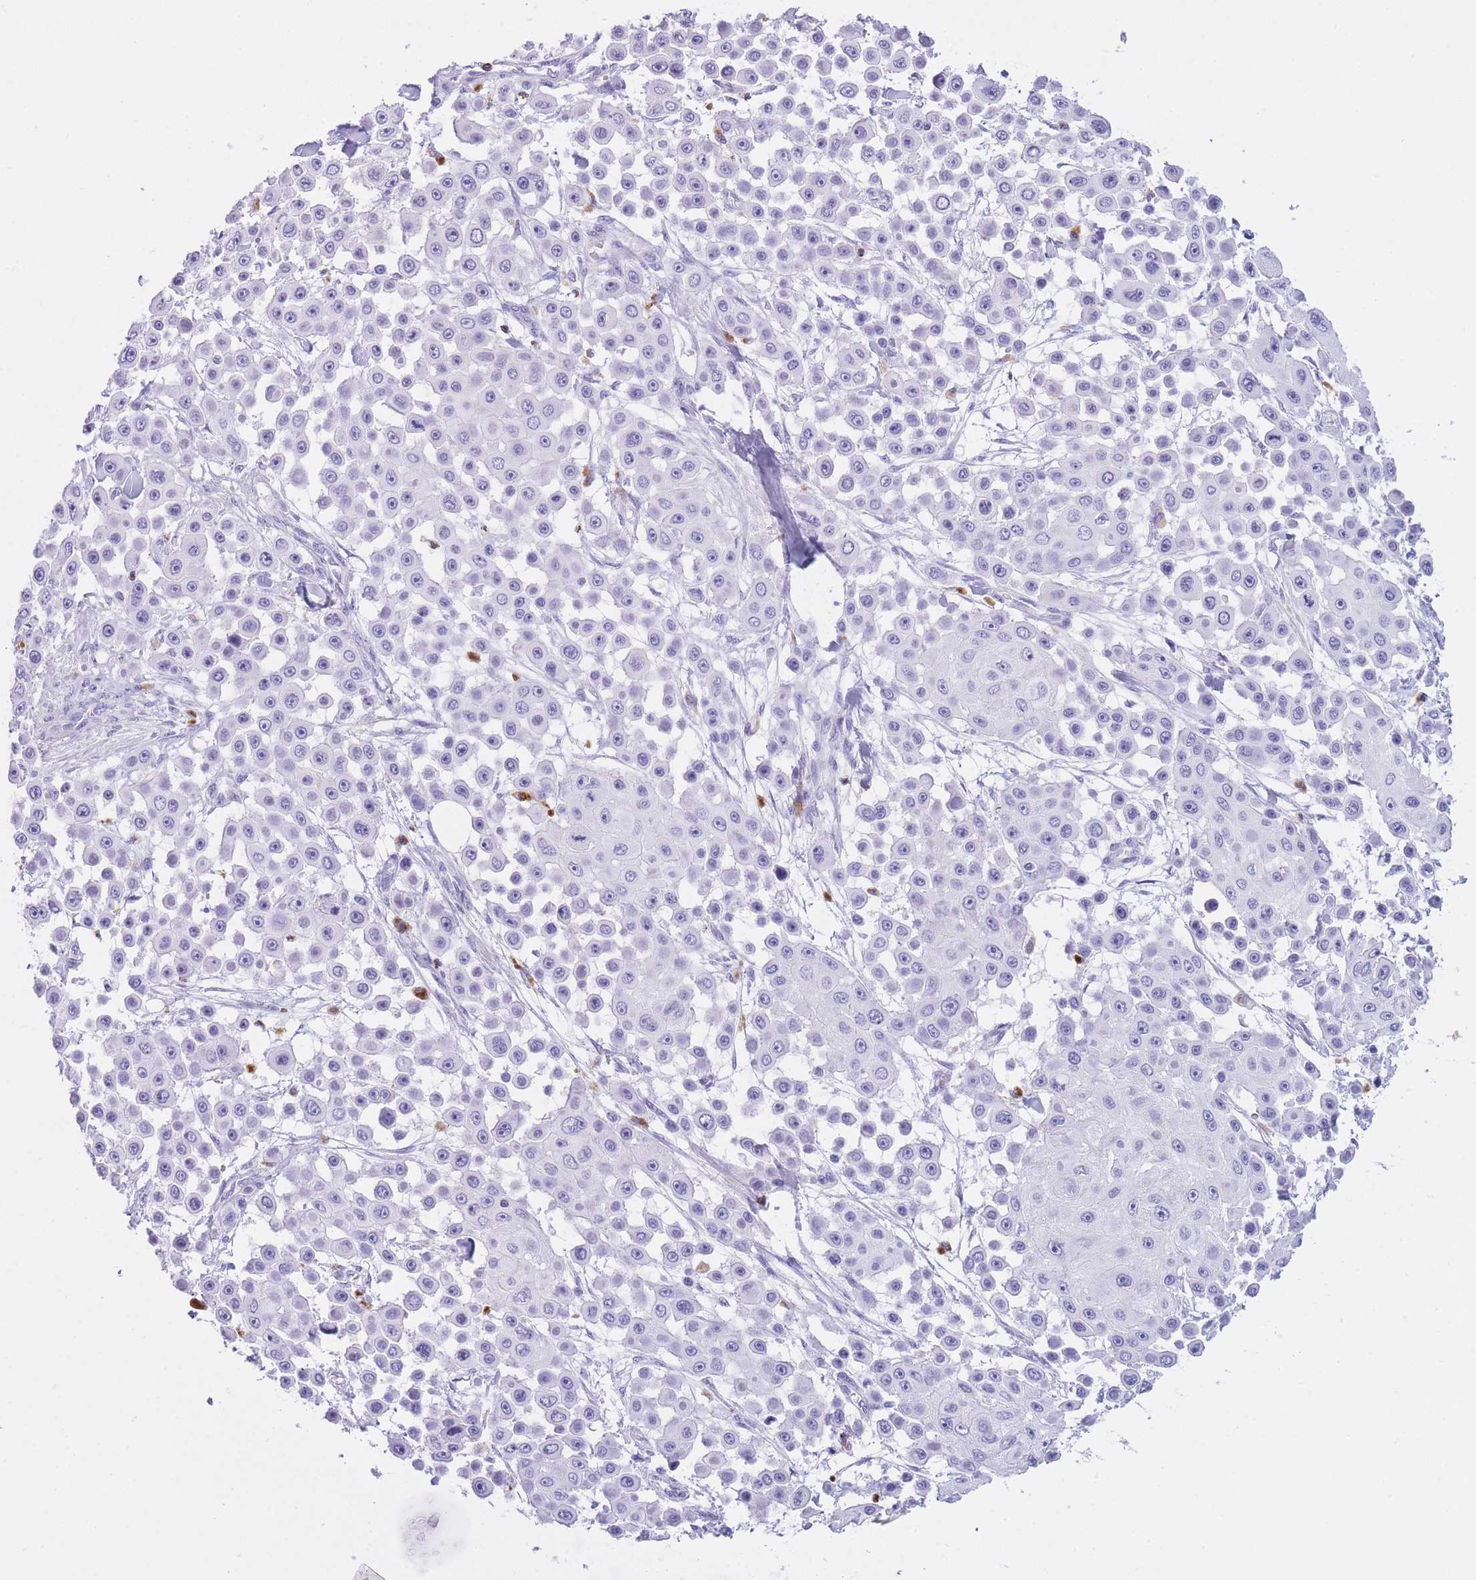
{"staining": {"intensity": "negative", "quantity": "none", "location": "none"}, "tissue": "skin cancer", "cell_type": "Tumor cells", "image_type": "cancer", "snomed": [{"axis": "morphology", "description": "Squamous cell carcinoma, NOS"}, {"axis": "topography", "description": "Skin"}], "caption": "A histopathology image of human skin cancer (squamous cell carcinoma) is negative for staining in tumor cells.", "gene": "PLBD1", "patient": {"sex": "male", "age": 67}}